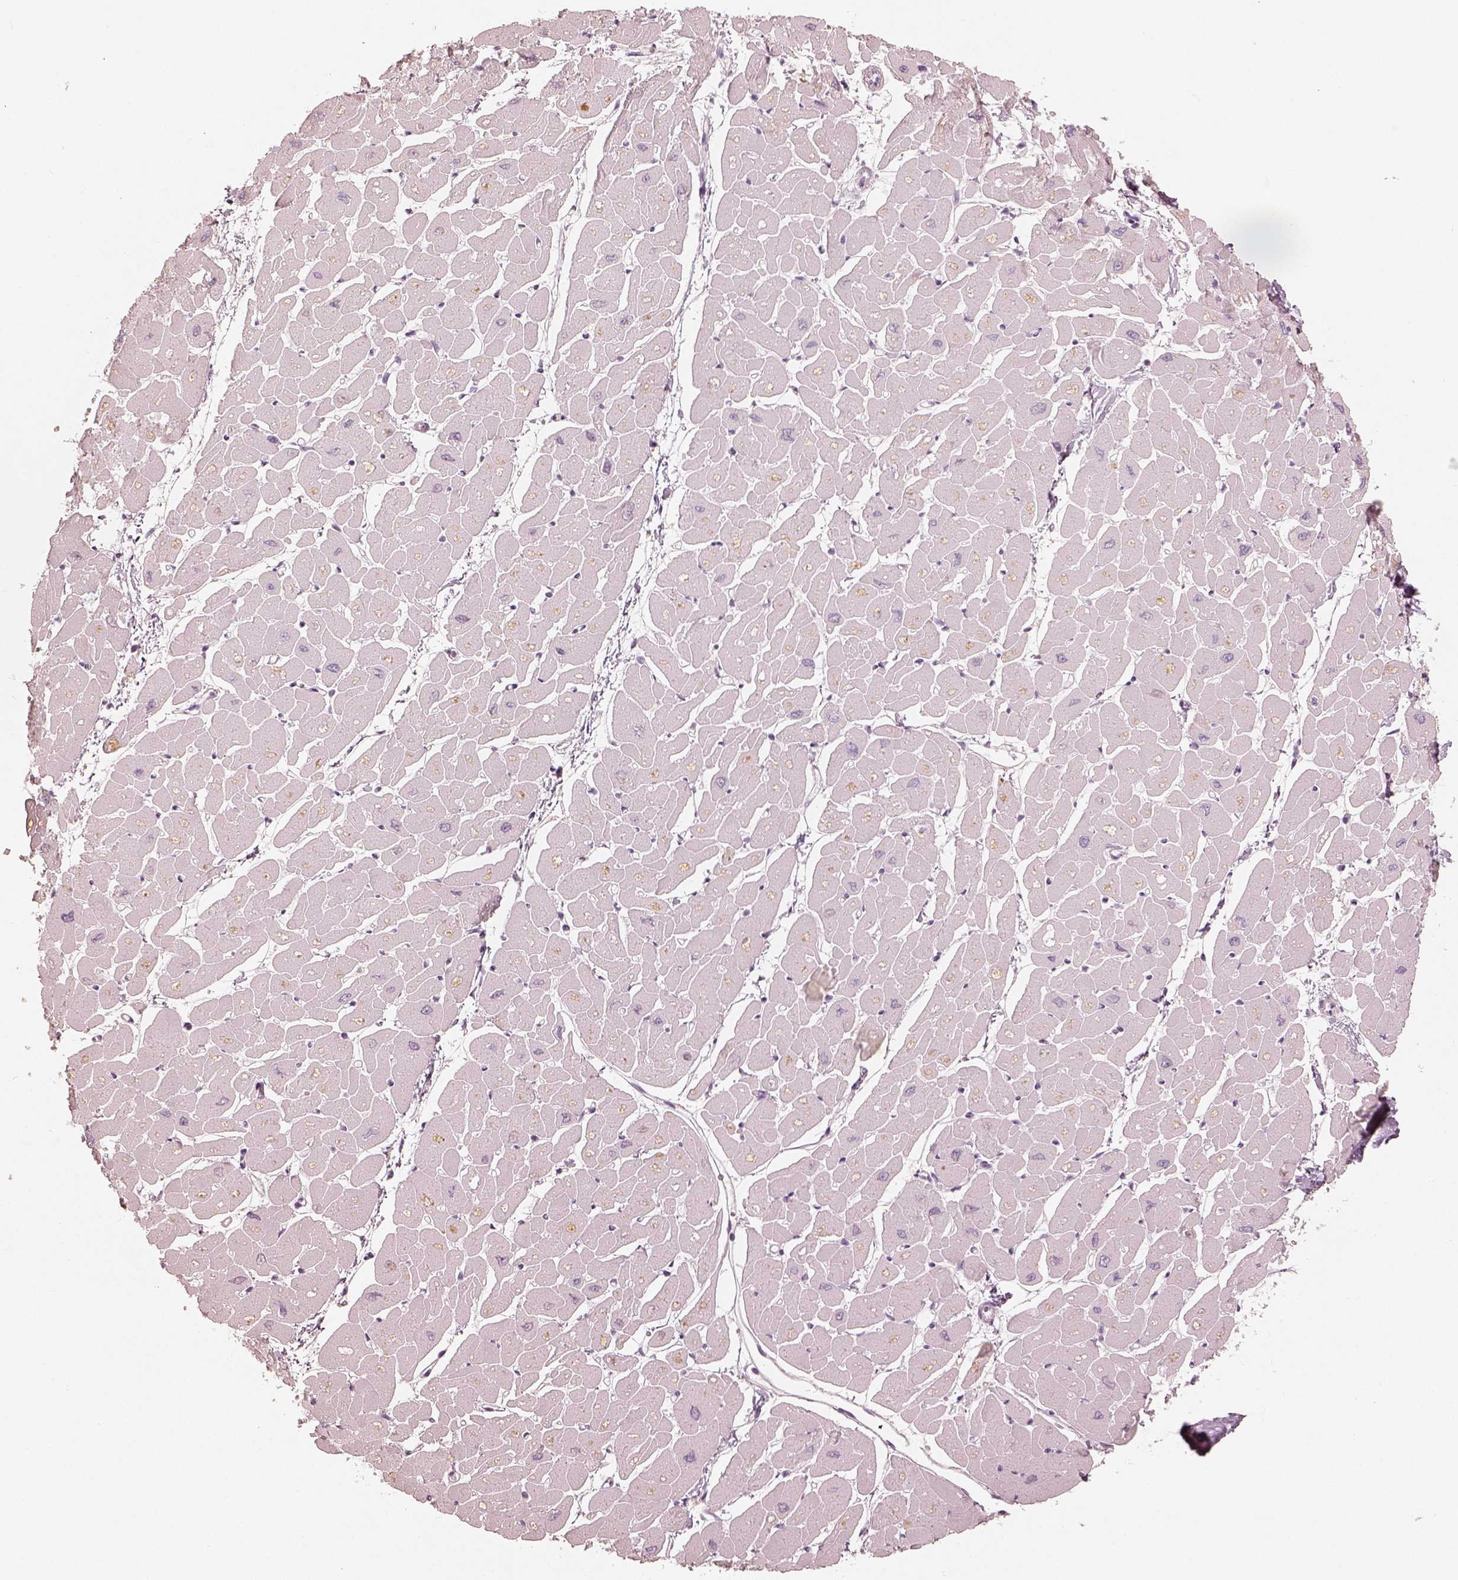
{"staining": {"intensity": "negative", "quantity": "none", "location": "none"}, "tissue": "heart muscle", "cell_type": "Cardiomyocytes", "image_type": "normal", "snomed": [{"axis": "morphology", "description": "Normal tissue, NOS"}, {"axis": "topography", "description": "Heart"}], "caption": "DAB immunohistochemical staining of benign heart muscle exhibits no significant expression in cardiomyocytes. (DAB (3,3'-diaminobenzidine) immunohistochemistry visualized using brightfield microscopy, high magnification).", "gene": "KRT82", "patient": {"sex": "male", "age": 57}}